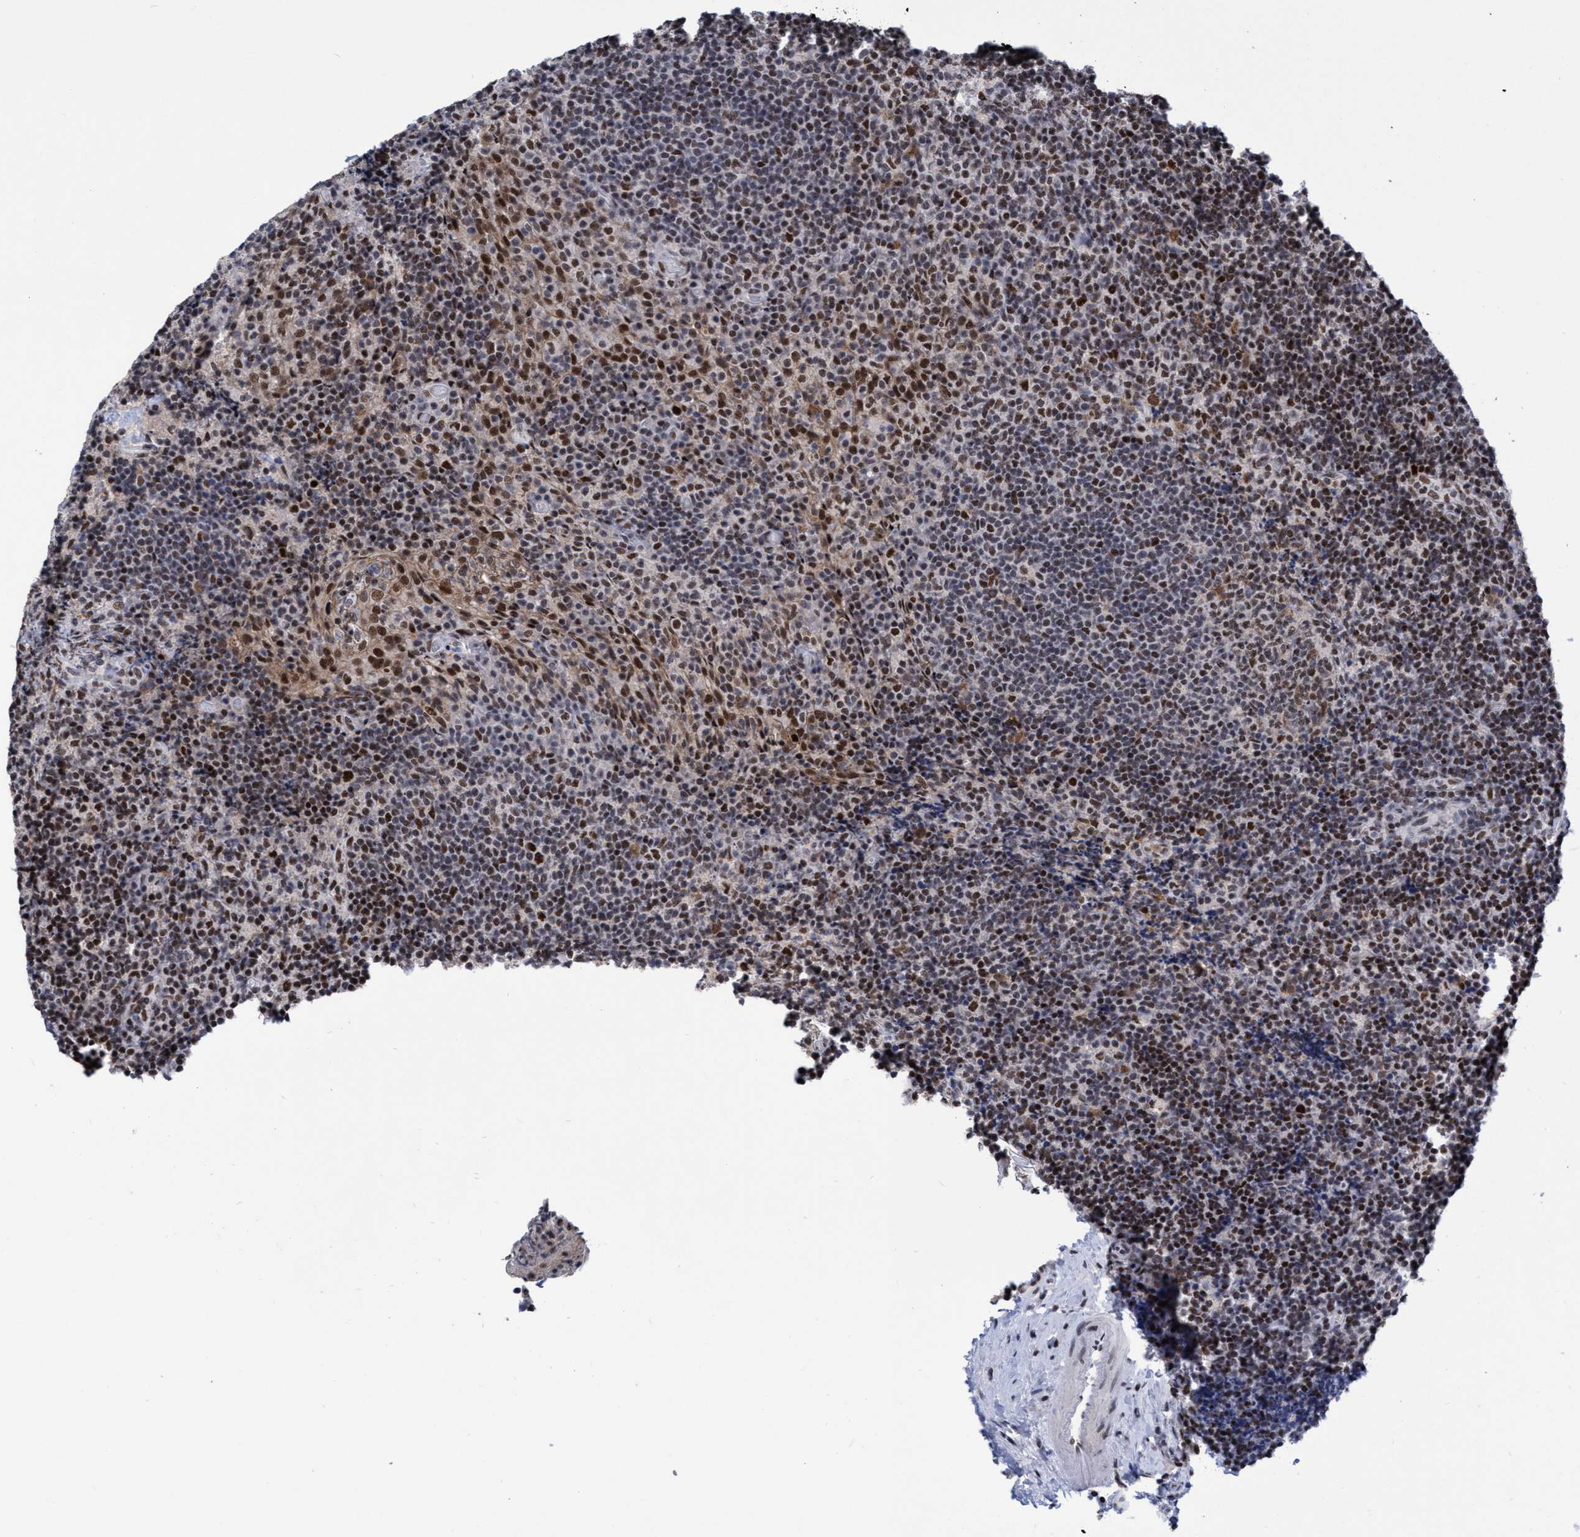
{"staining": {"intensity": "moderate", "quantity": "25%-75%", "location": "nuclear"}, "tissue": "lymphoma", "cell_type": "Tumor cells", "image_type": "cancer", "snomed": [{"axis": "morphology", "description": "Malignant lymphoma, non-Hodgkin's type, High grade"}, {"axis": "topography", "description": "Tonsil"}], "caption": "Tumor cells display medium levels of moderate nuclear staining in approximately 25%-75% of cells in lymphoma.", "gene": "C9orf78", "patient": {"sex": "female", "age": 36}}